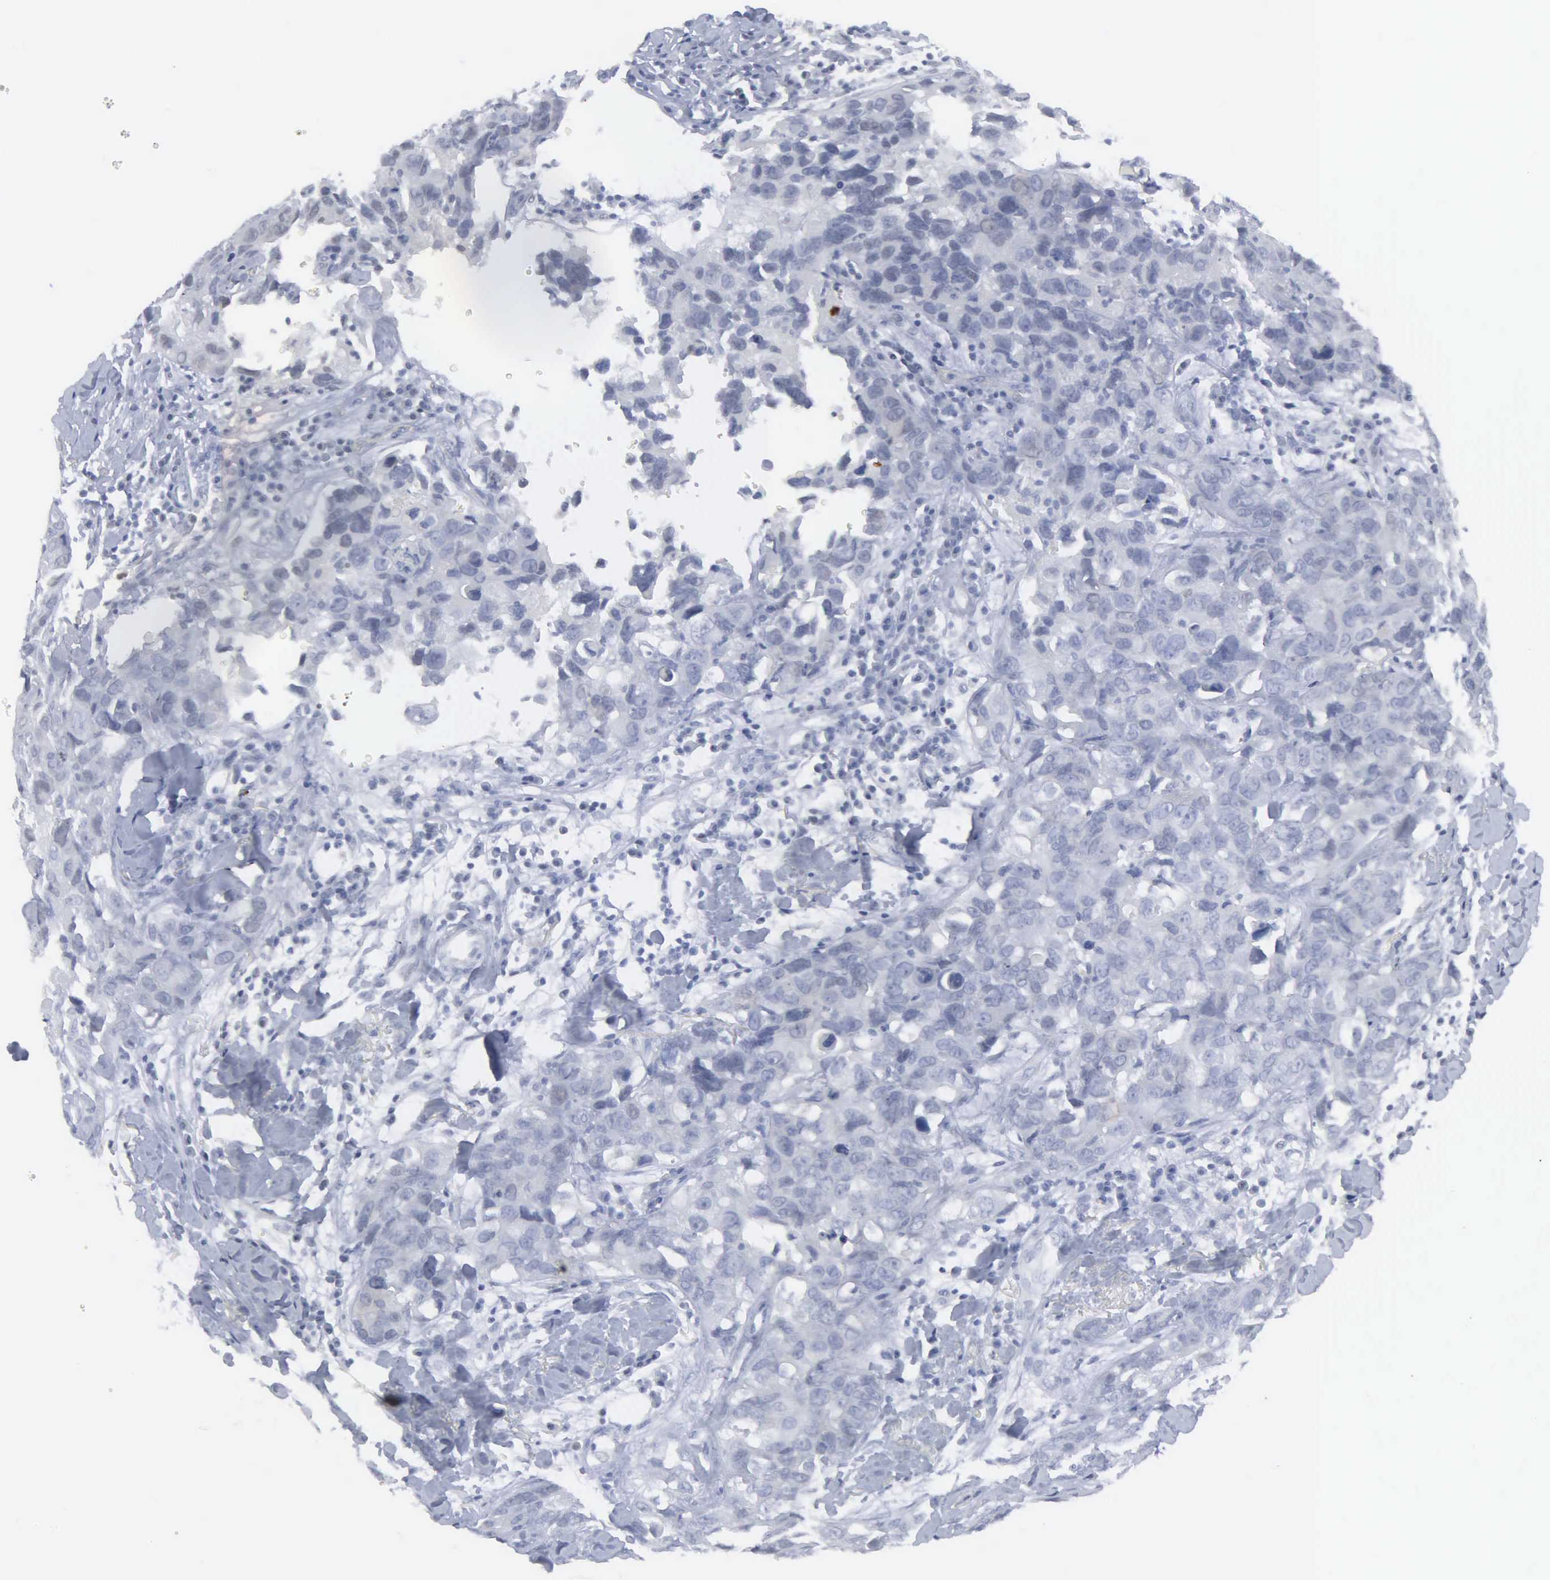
{"staining": {"intensity": "negative", "quantity": "none", "location": "none"}, "tissue": "breast cancer", "cell_type": "Tumor cells", "image_type": "cancer", "snomed": [{"axis": "morphology", "description": "Duct carcinoma"}, {"axis": "topography", "description": "Breast"}], "caption": "There is no significant expression in tumor cells of intraductal carcinoma (breast).", "gene": "SPIN3", "patient": {"sex": "female", "age": 91}}